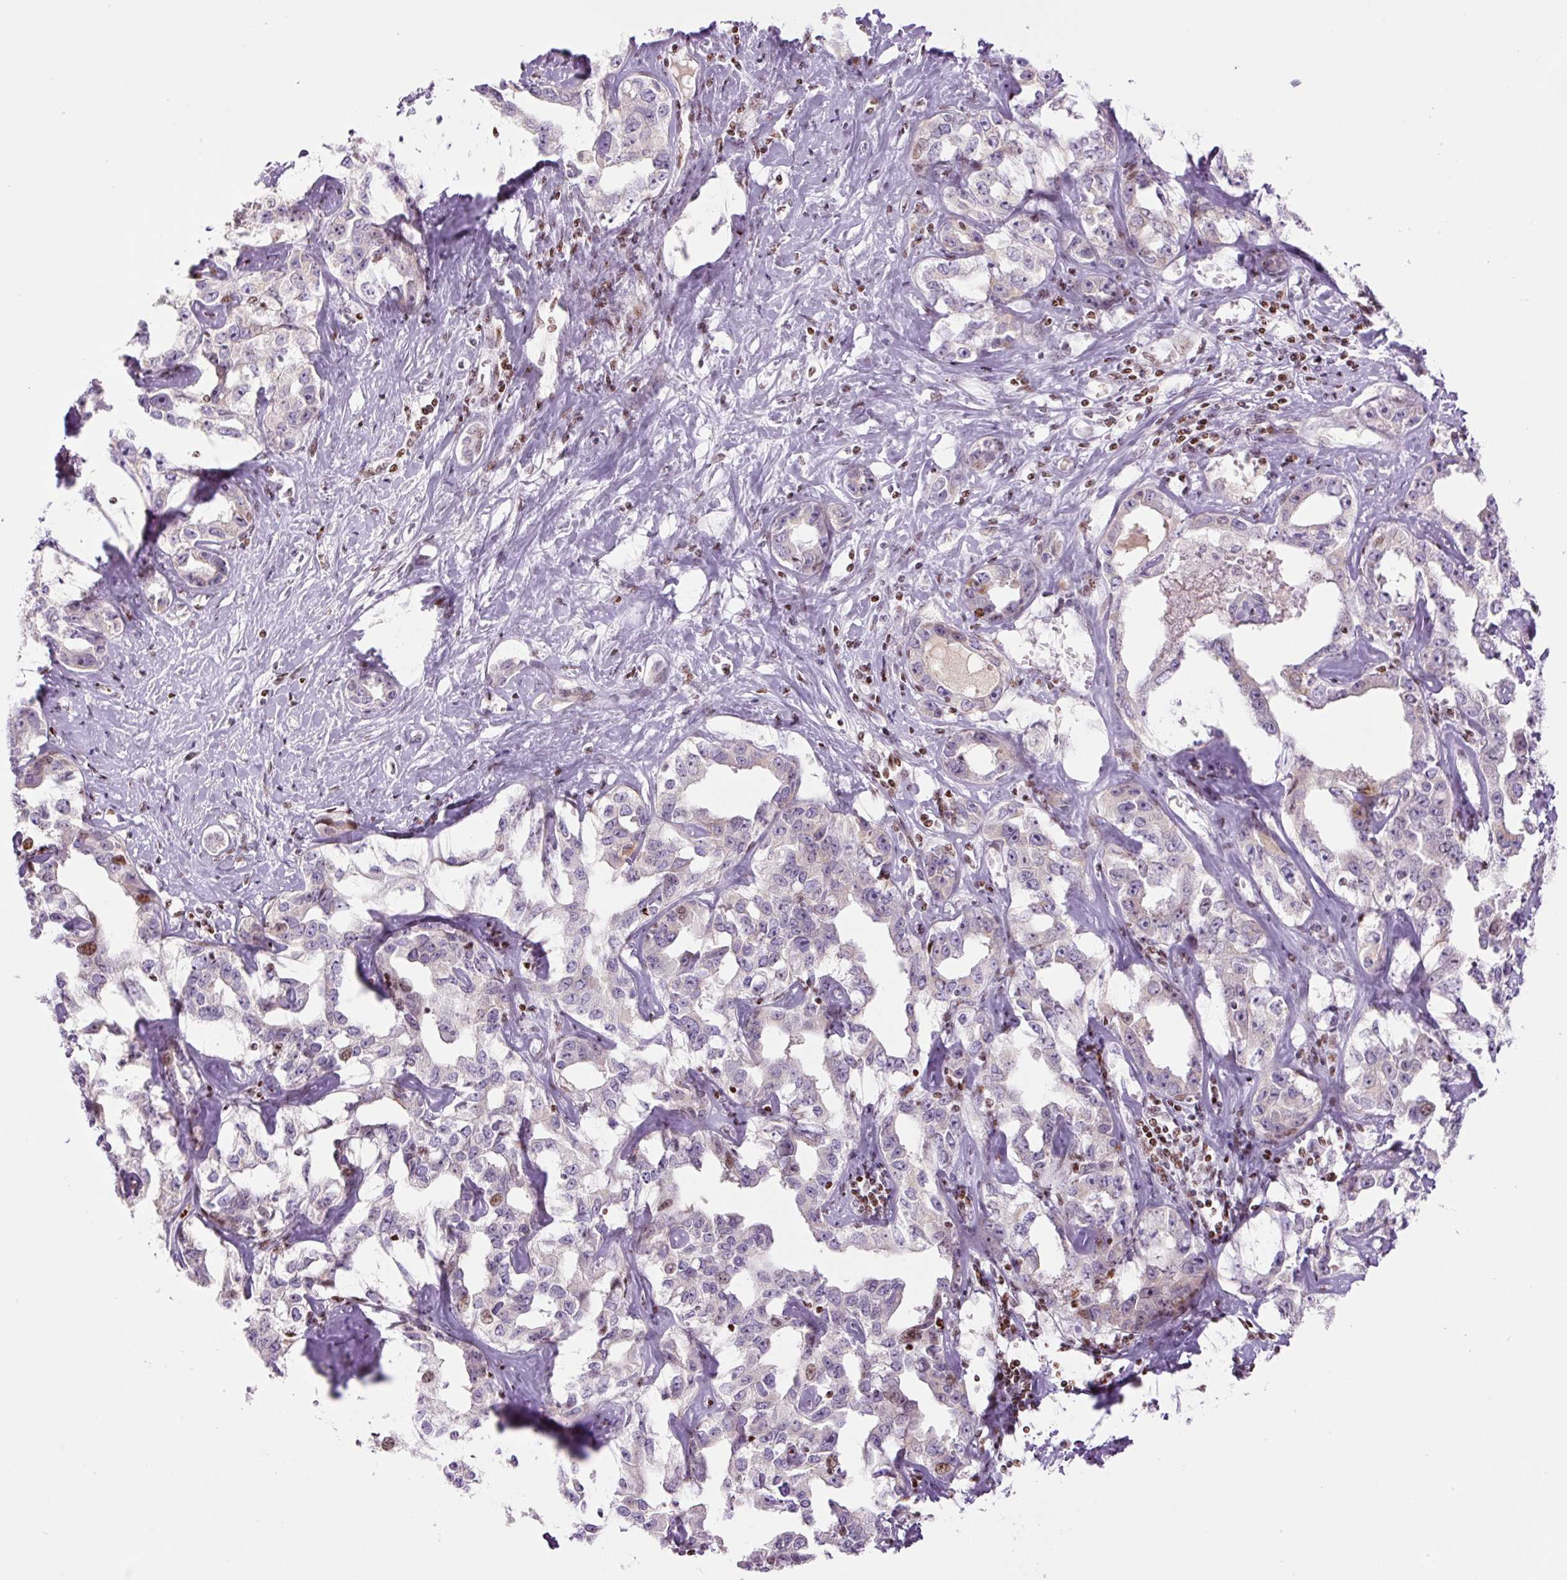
{"staining": {"intensity": "moderate", "quantity": "<25%", "location": "nuclear"}, "tissue": "liver cancer", "cell_type": "Tumor cells", "image_type": "cancer", "snomed": [{"axis": "morphology", "description": "Cholangiocarcinoma"}, {"axis": "topography", "description": "Liver"}], "caption": "Immunohistochemistry (IHC) photomicrograph of neoplastic tissue: human liver cholangiocarcinoma stained using IHC shows low levels of moderate protein expression localized specifically in the nuclear of tumor cells, appearing as a nuclear brown color.", "gene": "TMEM177", "patient": {"sex": "male", "age": 59}}